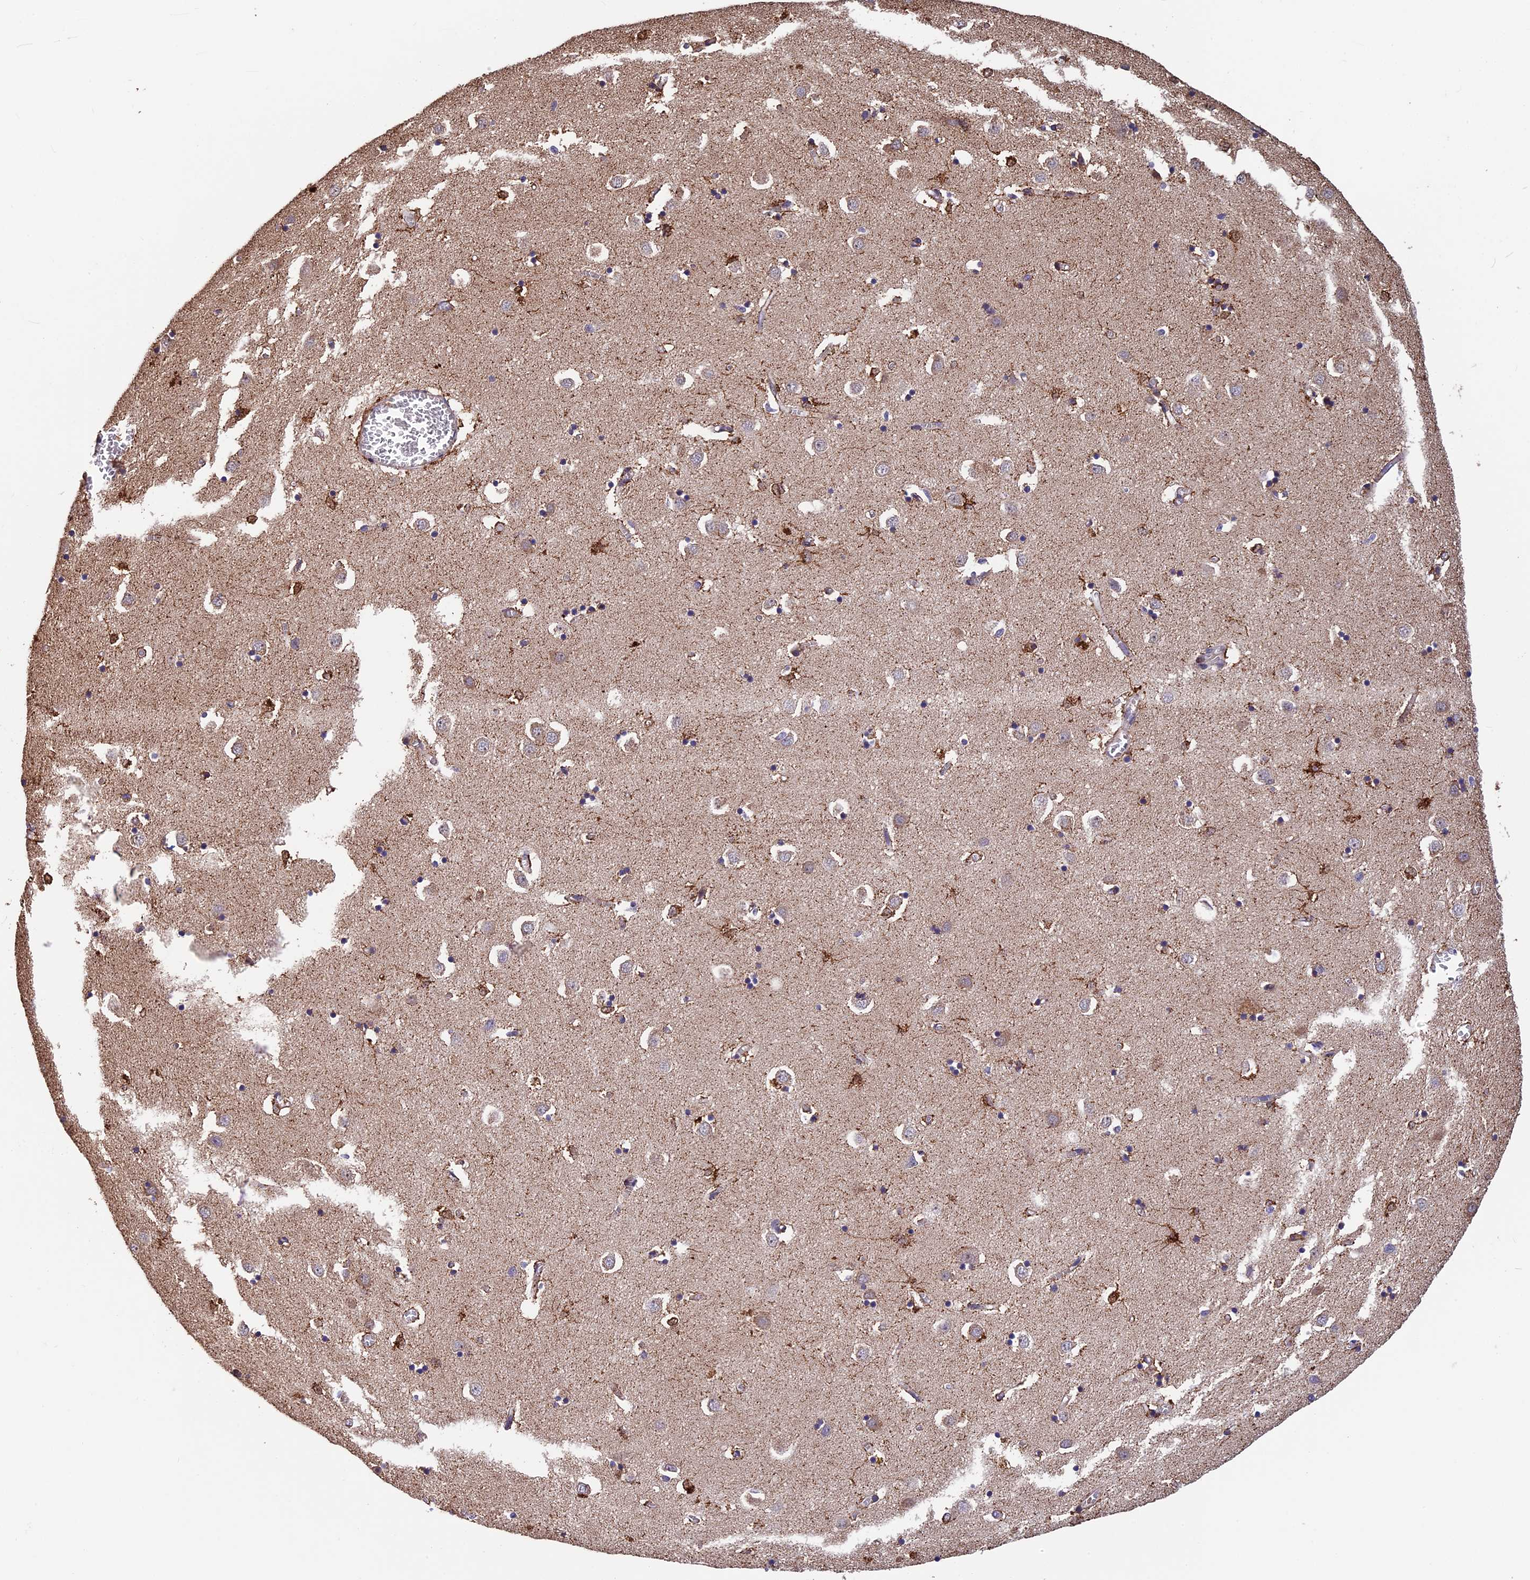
{"staining": {"intensity": "moderate", "quantity": "<25%", "location": "cytoplasmic/membranous"}, "tissue": "caudate", "cell_type": "Glial cells", "image_type": "normal", "snomed": [{"axis": "morphology", "description": "Normal tissue, NOS"}, {"axis": "topography", "description": "Lateral ventricle wall"}], "caption": "Moderate cytoplasmic/membranous positivity is identified in approximately <25% of glial cells in unremarkable caudate.", "gene": "PKD2L2", "patient": {"sex": "male", "age": 70}}